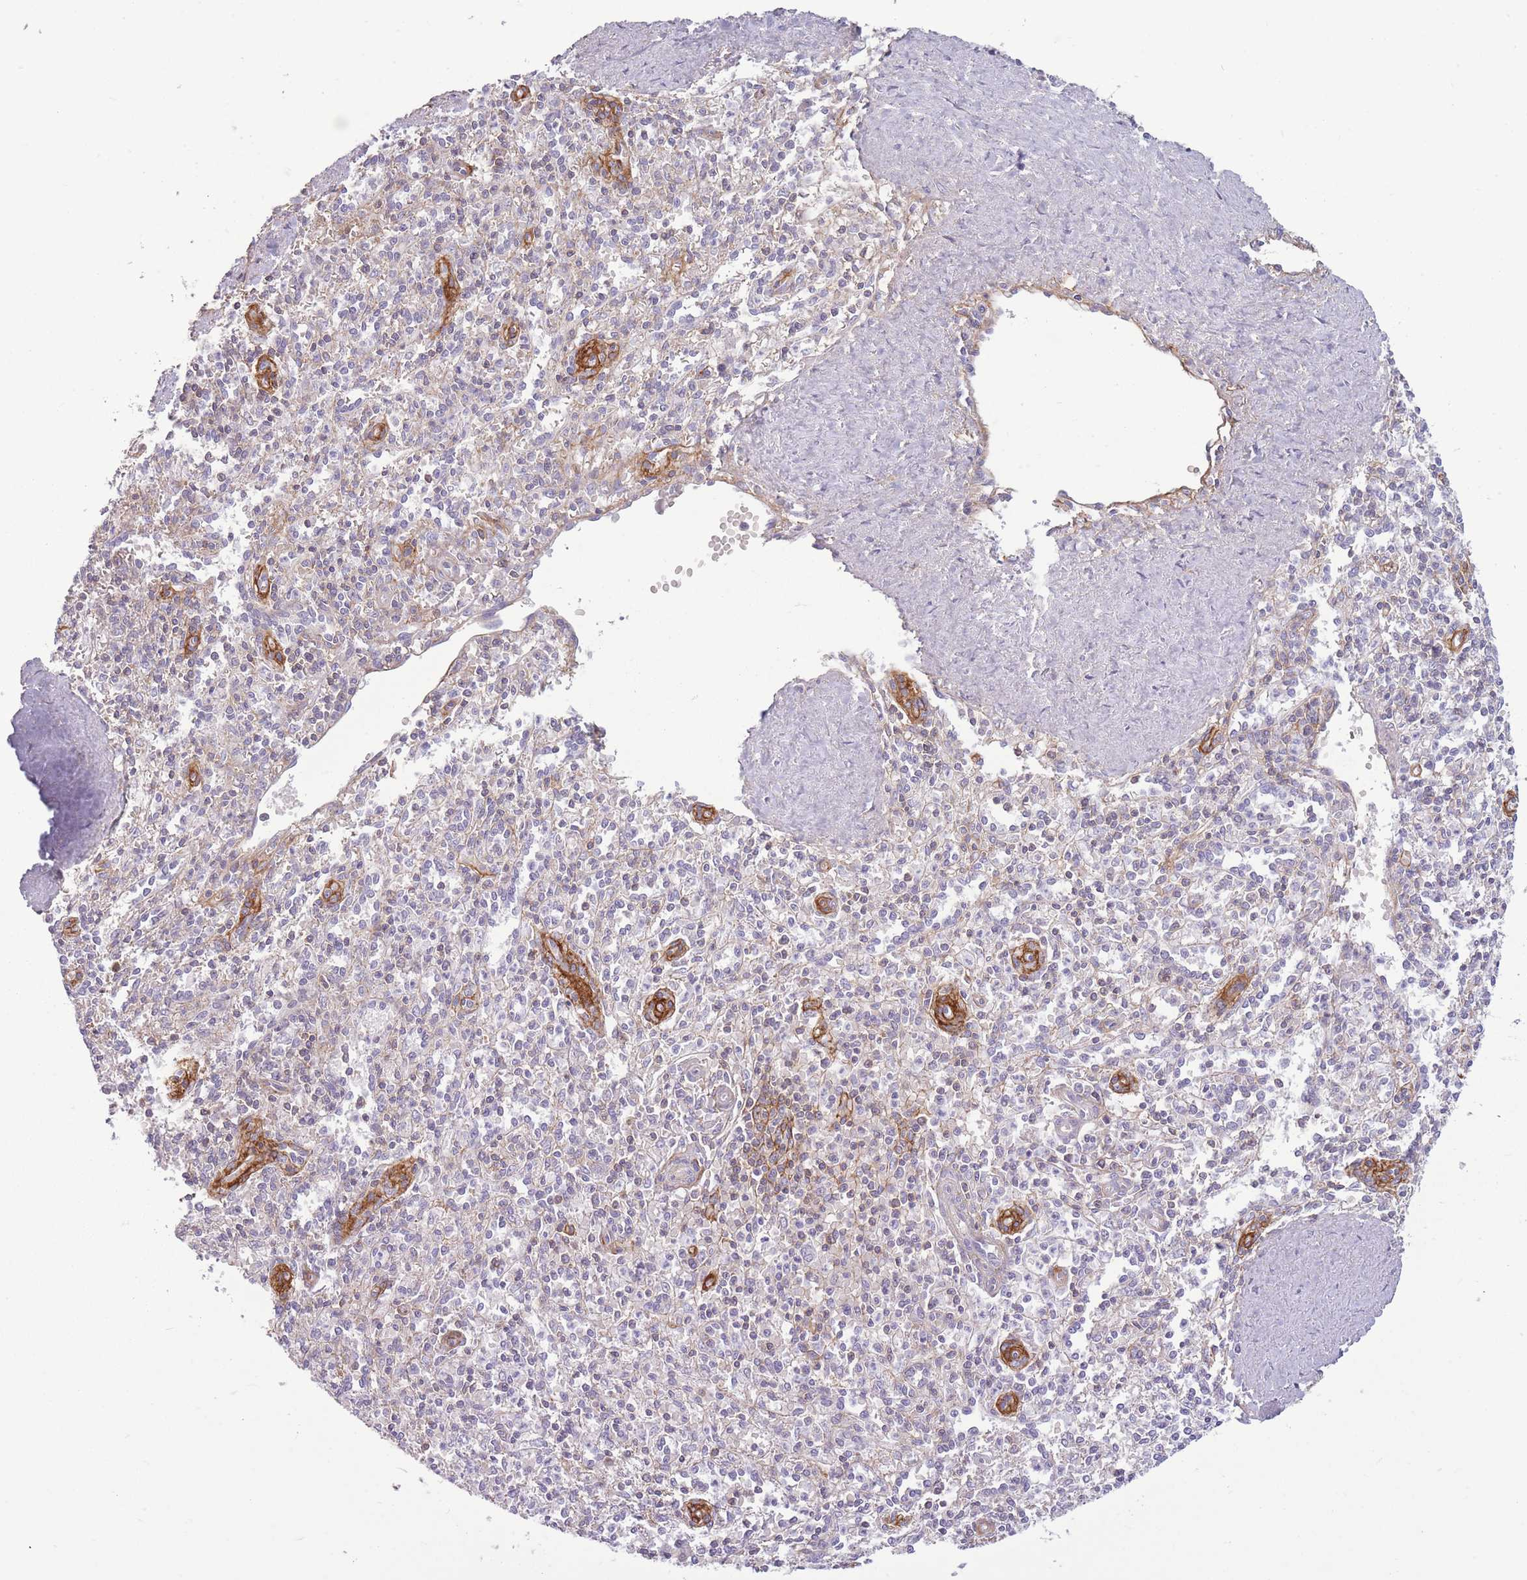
{"staining": {"intensity": "weak", "quantity": "<25%", "location": "cytoplasmic/membranous"}, "tissue": "spleen", "cell_type": "Cells in red pulp", "image_type": "normal", "snomed": [{"axis": "morphology", "description": "Normal tissue, NOS"}, {"axis": "topography", "description": "Spleen"}], "caption": "There is no significant expression in cells in red pulp of spleen. (DAB IHC with hematoxylin counter stain).", "gene": "ADD1", "patient": {"sex": "female", "age": 70}}